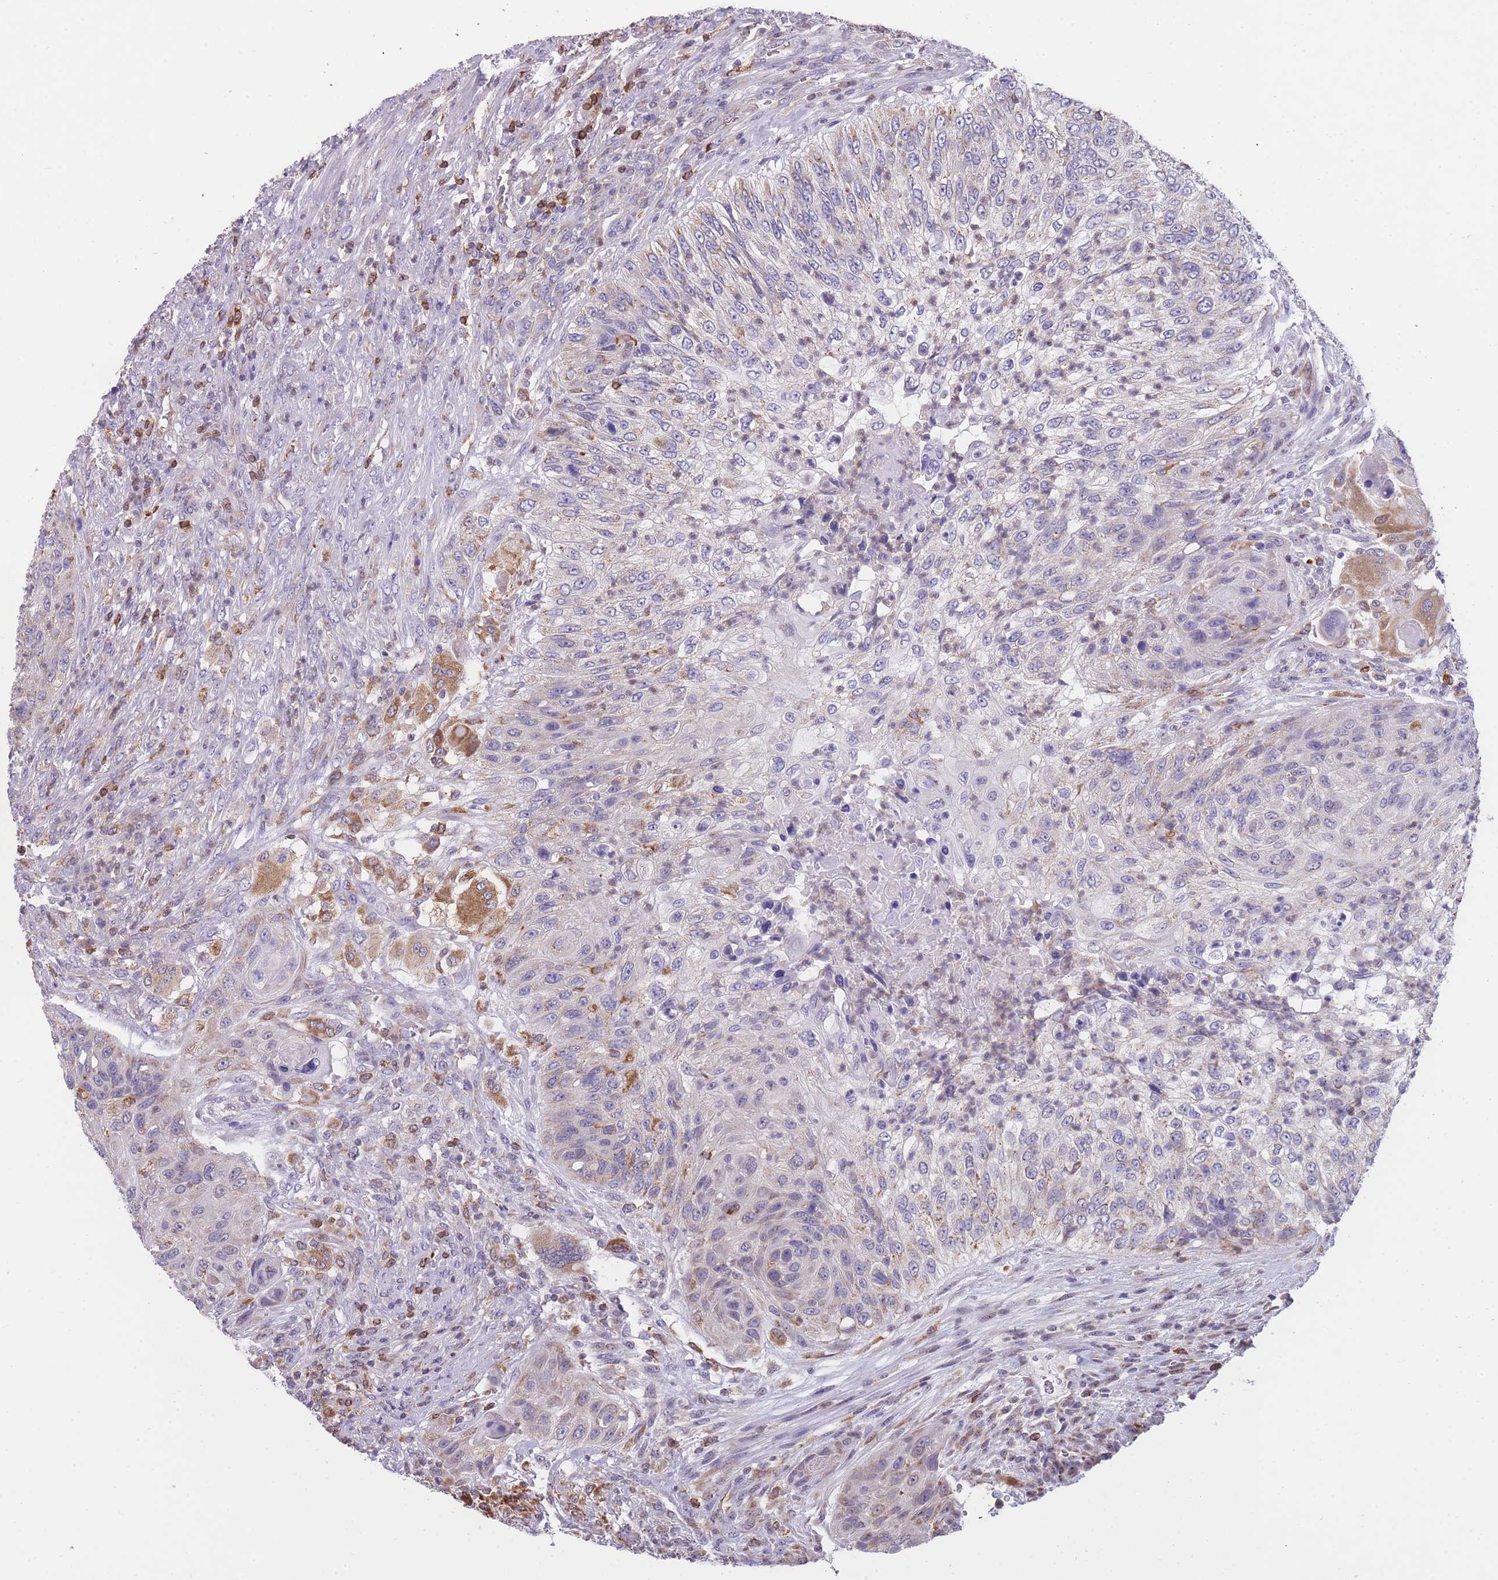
{"staining": {"intensity": "moderate", "quantity": "<25%", "location": "cytoplasmic/membranous"}, "tissue": "urothelial cancer", "cell_type": "Tumor cells", "image_type": "cancer", "snomed": [{"axis": "morphology", "description": "Urothelial carcinoma, High grade"}, {"axis": "topography", "description": "Urinary bladder"}], "caption": "DAB (3,3'-diaminobenzidine) immunohistochemical staining of human urothelial carcinoma (high-grade) displays moderate cytoplasmic/membranous protein staining in about <25% of tumor cells.", "gene": "ZNF662", "patient": {"sex": "female", "age": 60}}